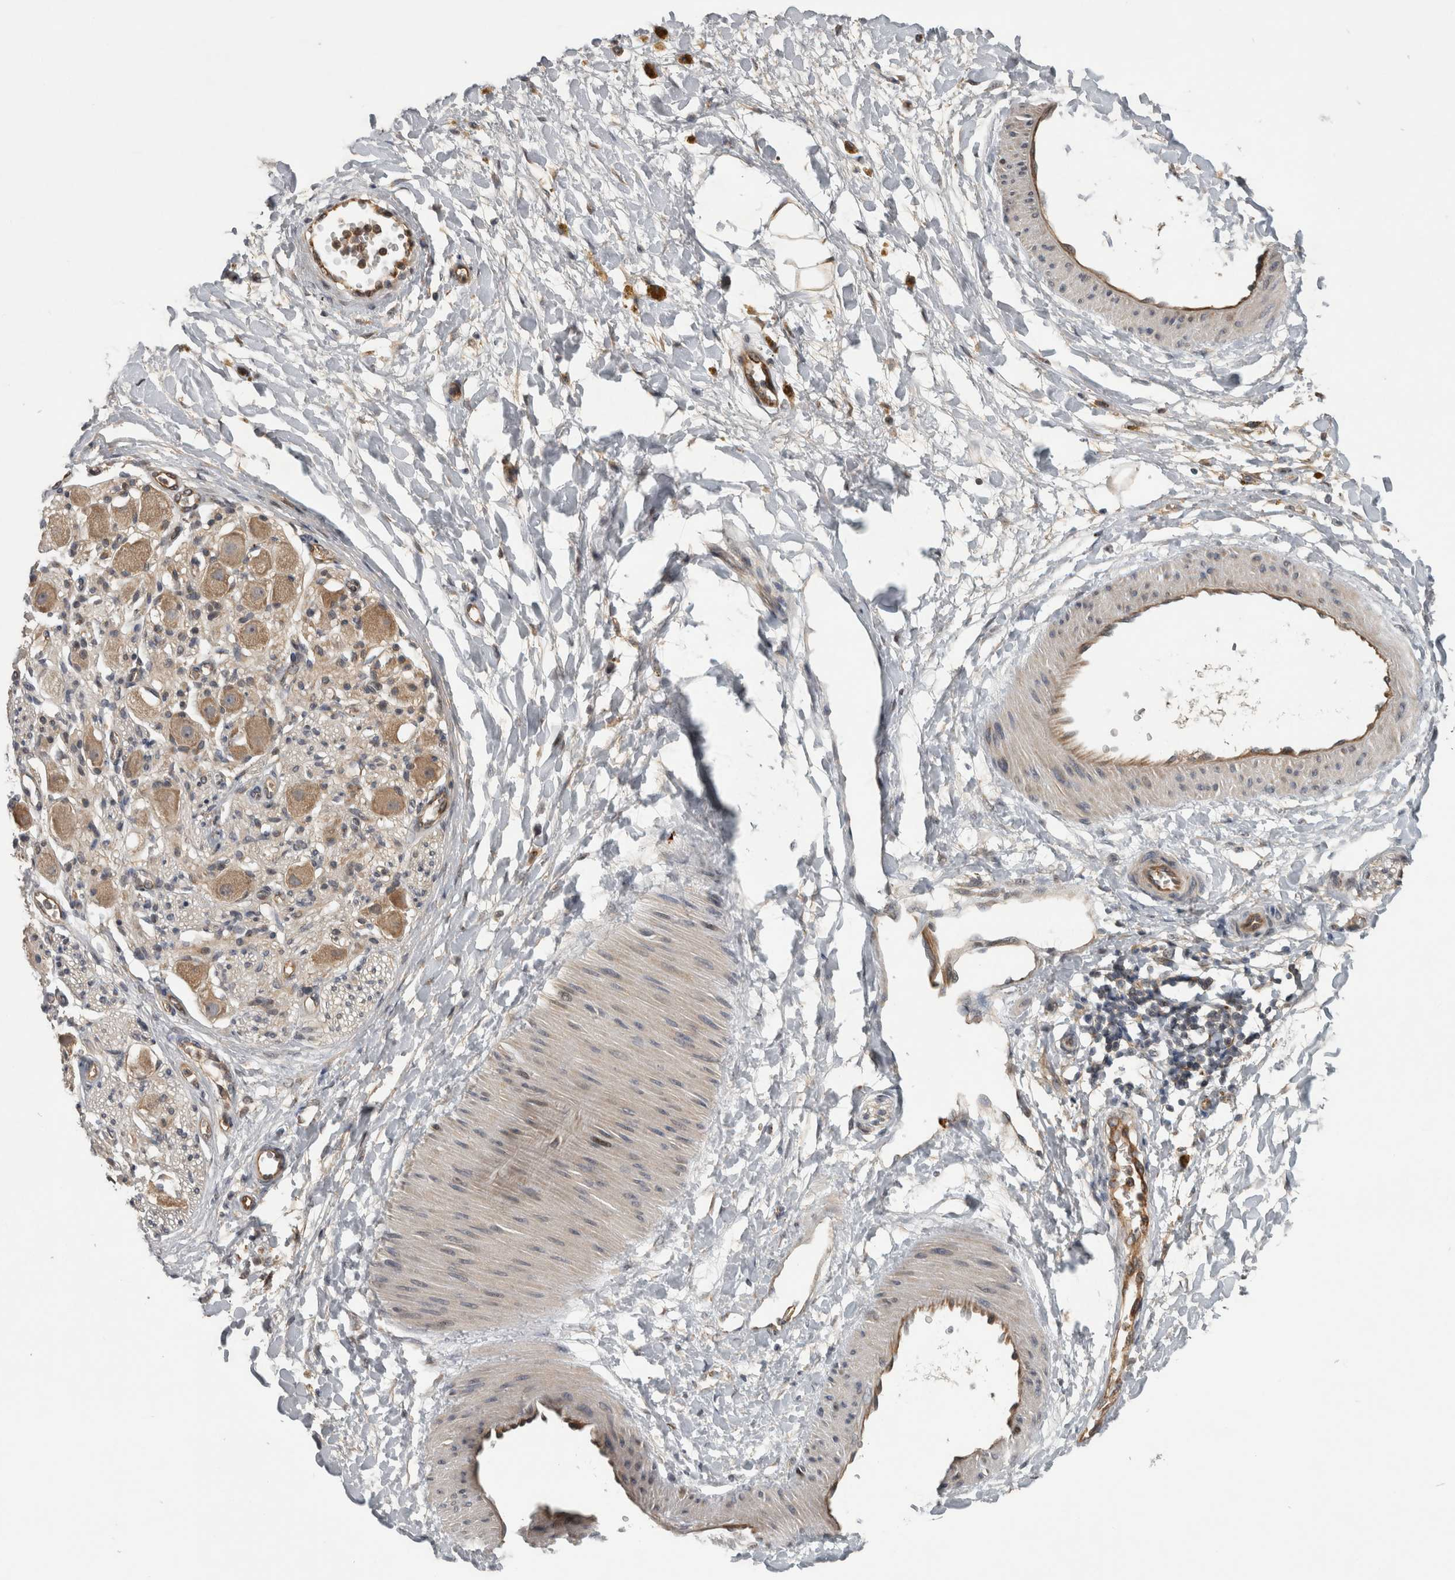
{"staining": {"intensity": "weak", "quantity": ">75%", "location": "cytoplasmic/membranous"}, "tissue": "adipose tissue", "cell_type": "Adipocytes", "image_type": "normal", "snomed": [{"axis": "morphology", "description": "Normal tissue, NOS"}, {"axis": "topography", "description": "Kidney"}, {"axis": "topography", "description": "Peripheral nerve tissue"}], "caption": "This histopathology image reveals immunohistochemistry staining of normal human adipose tissue, with low weak cytoplasmic/membranous staining in about >75% of adipocytes.", "gene": "TRMT61B", "patient": {"sex": "male", "age": 7}}